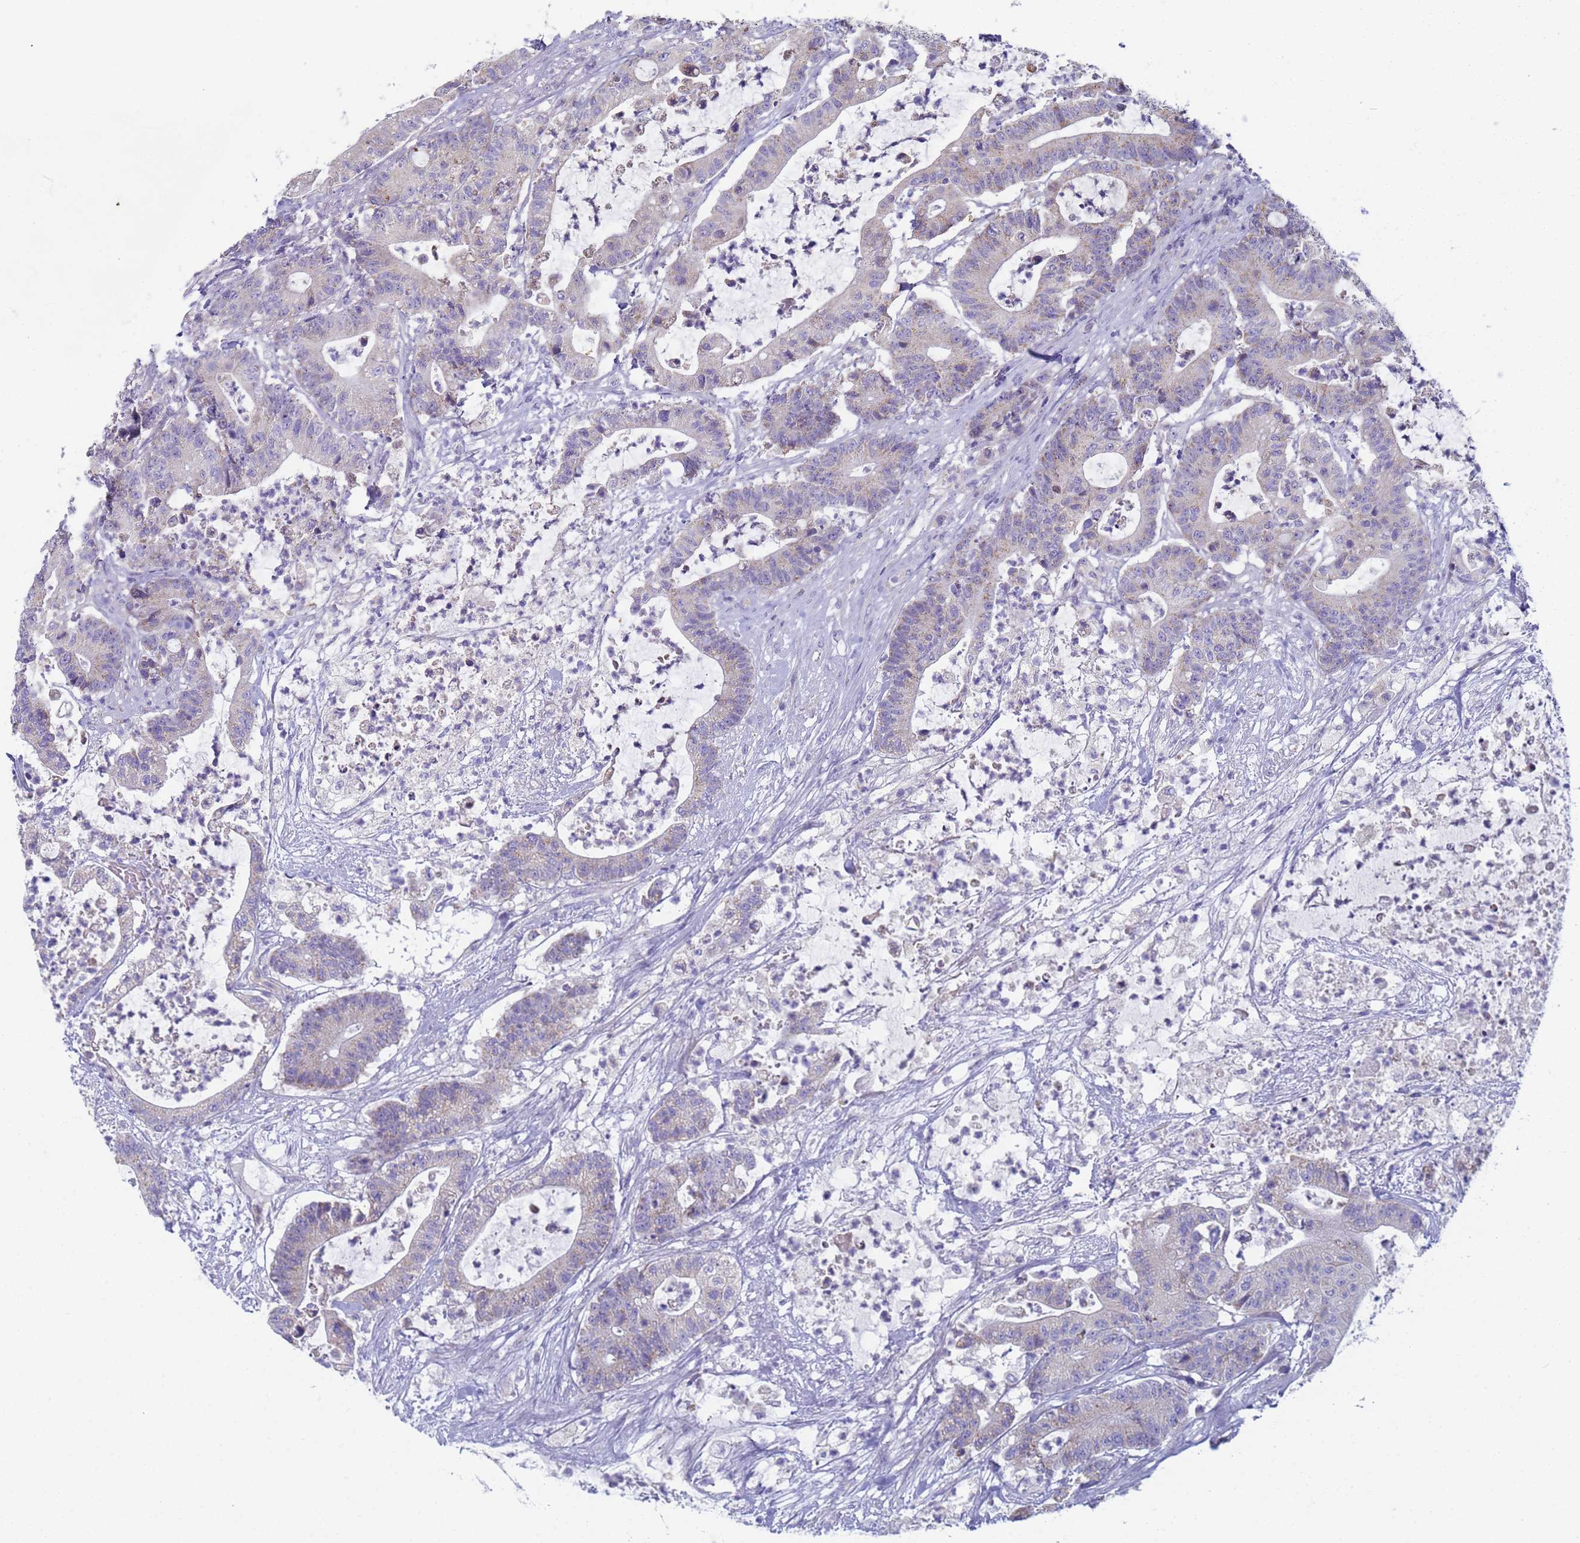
{"staining": {"intensity": "weak", "quantity": "<25%", "location": "cytoplasmic/membranous"}, "tissue": "colorectal cancer", "cell_type": "Tumor cells", "image_type": "cancer", "snomed": [{"axis": "morphology", "description": "Adenocarcinoma, NOS"}, {"axis": "topography", "description": "Colon"}], "caption": "This image is of adenocarcinoma (colorectal) stained with IHC to label a protein in brown with the nuclei are counter-stained blue. There is no expression in tumor cells.", "gene": "CR1", "patient": {"sex": "female", "age": 84}}